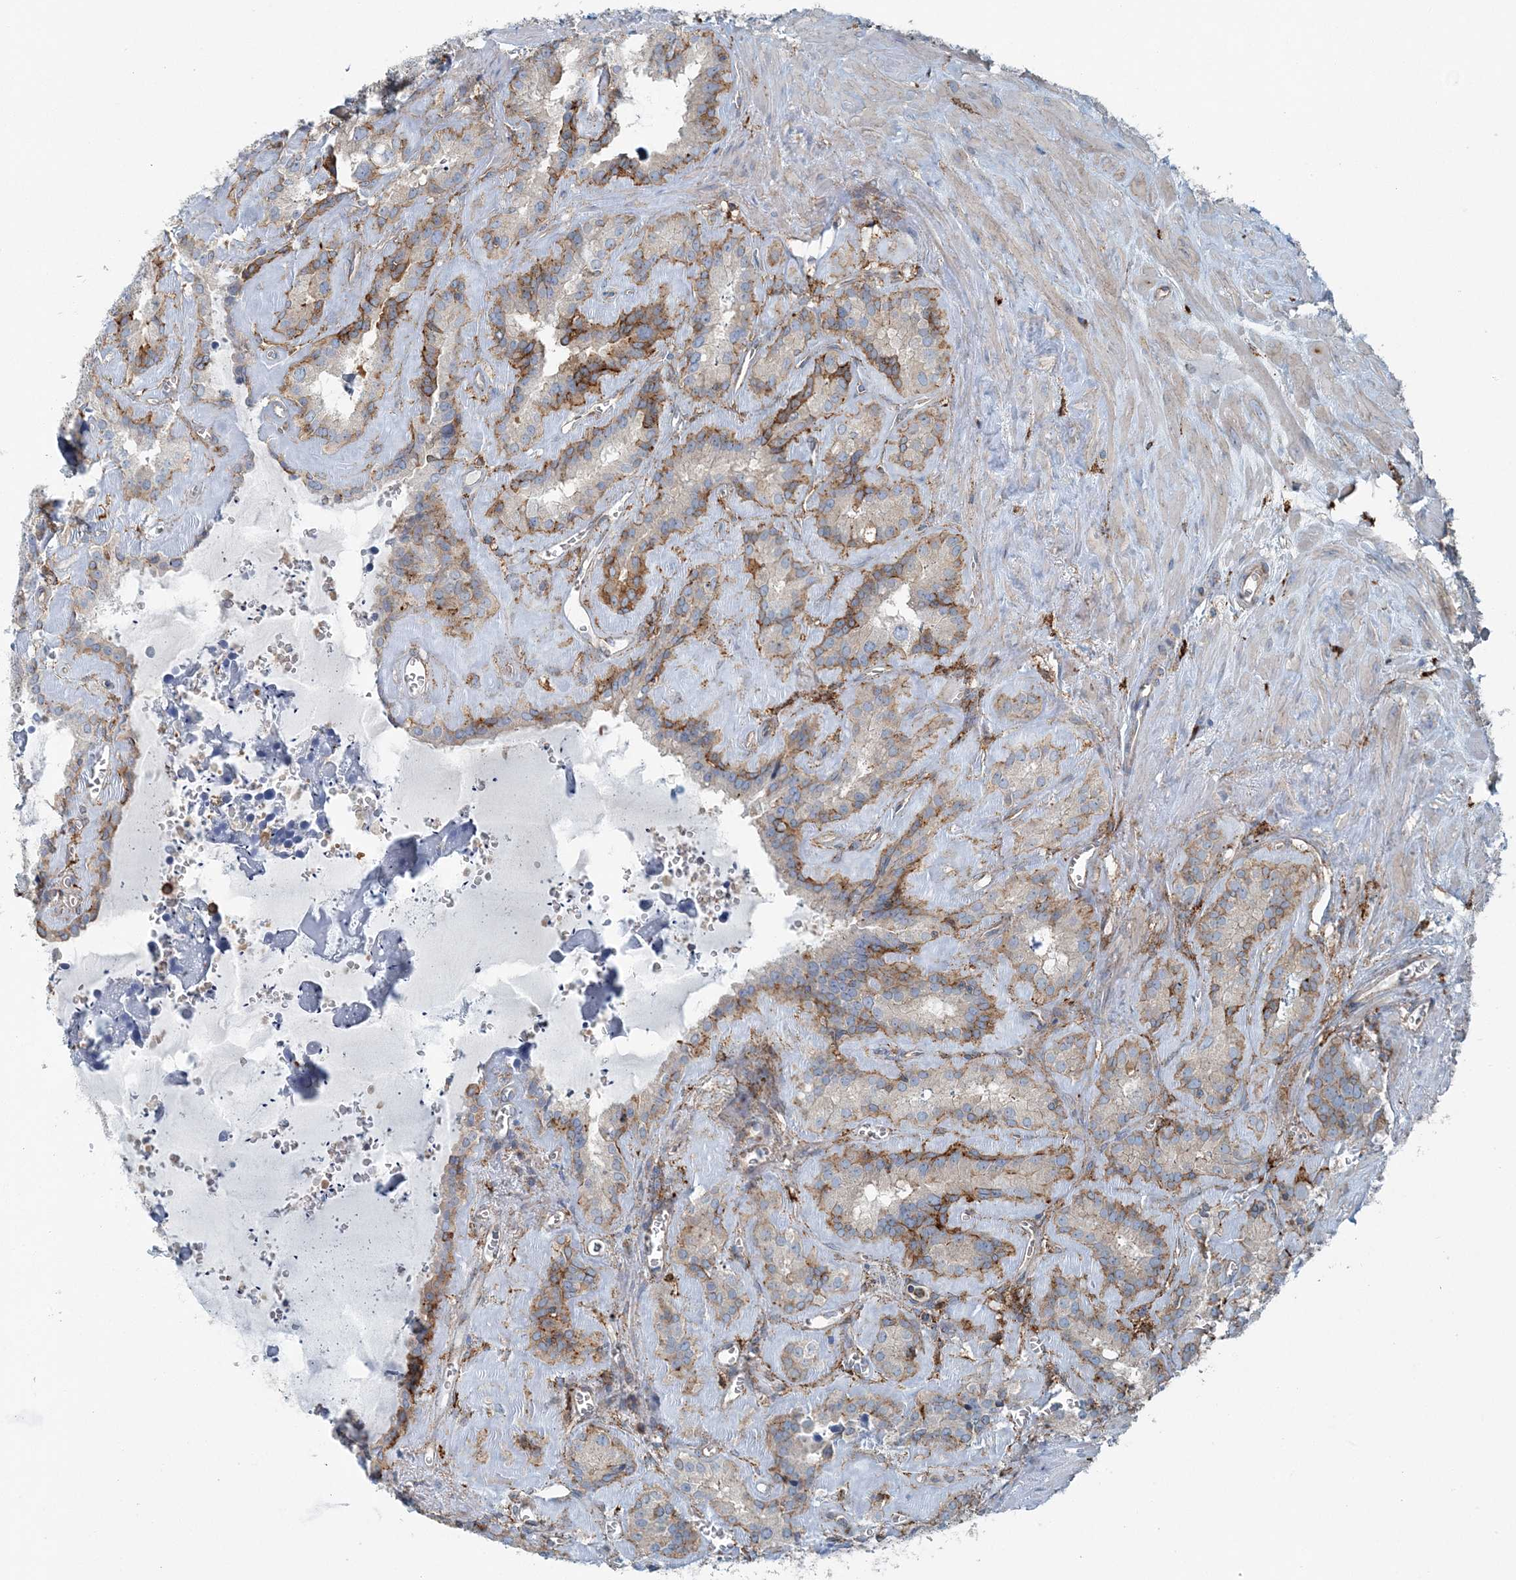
{"staining": {"intensity": "moderate", "quantity": "25%-75%", "location": "cytoplasmic/membranous"}, "tissue": "seminal vesicle", "cell_type": "Glandular cells", "image_type": "normal", "snomed": [{"axis": "morphology", "description": "Normal tissue, NOS"}, {"axis": "topography", "description": "Prostate"}, {"axis": "topography", "description": "Seminal veicle"}], "caption": "A medium amount of moderate cytoplasmic/membranous expression is seen in about 25%-75% of glandular cells in unremarkable seminal vesicle. Nuclei are stained in blue.", "gene": "SNX2", "patient": {"sex": "male", "age": 59}}